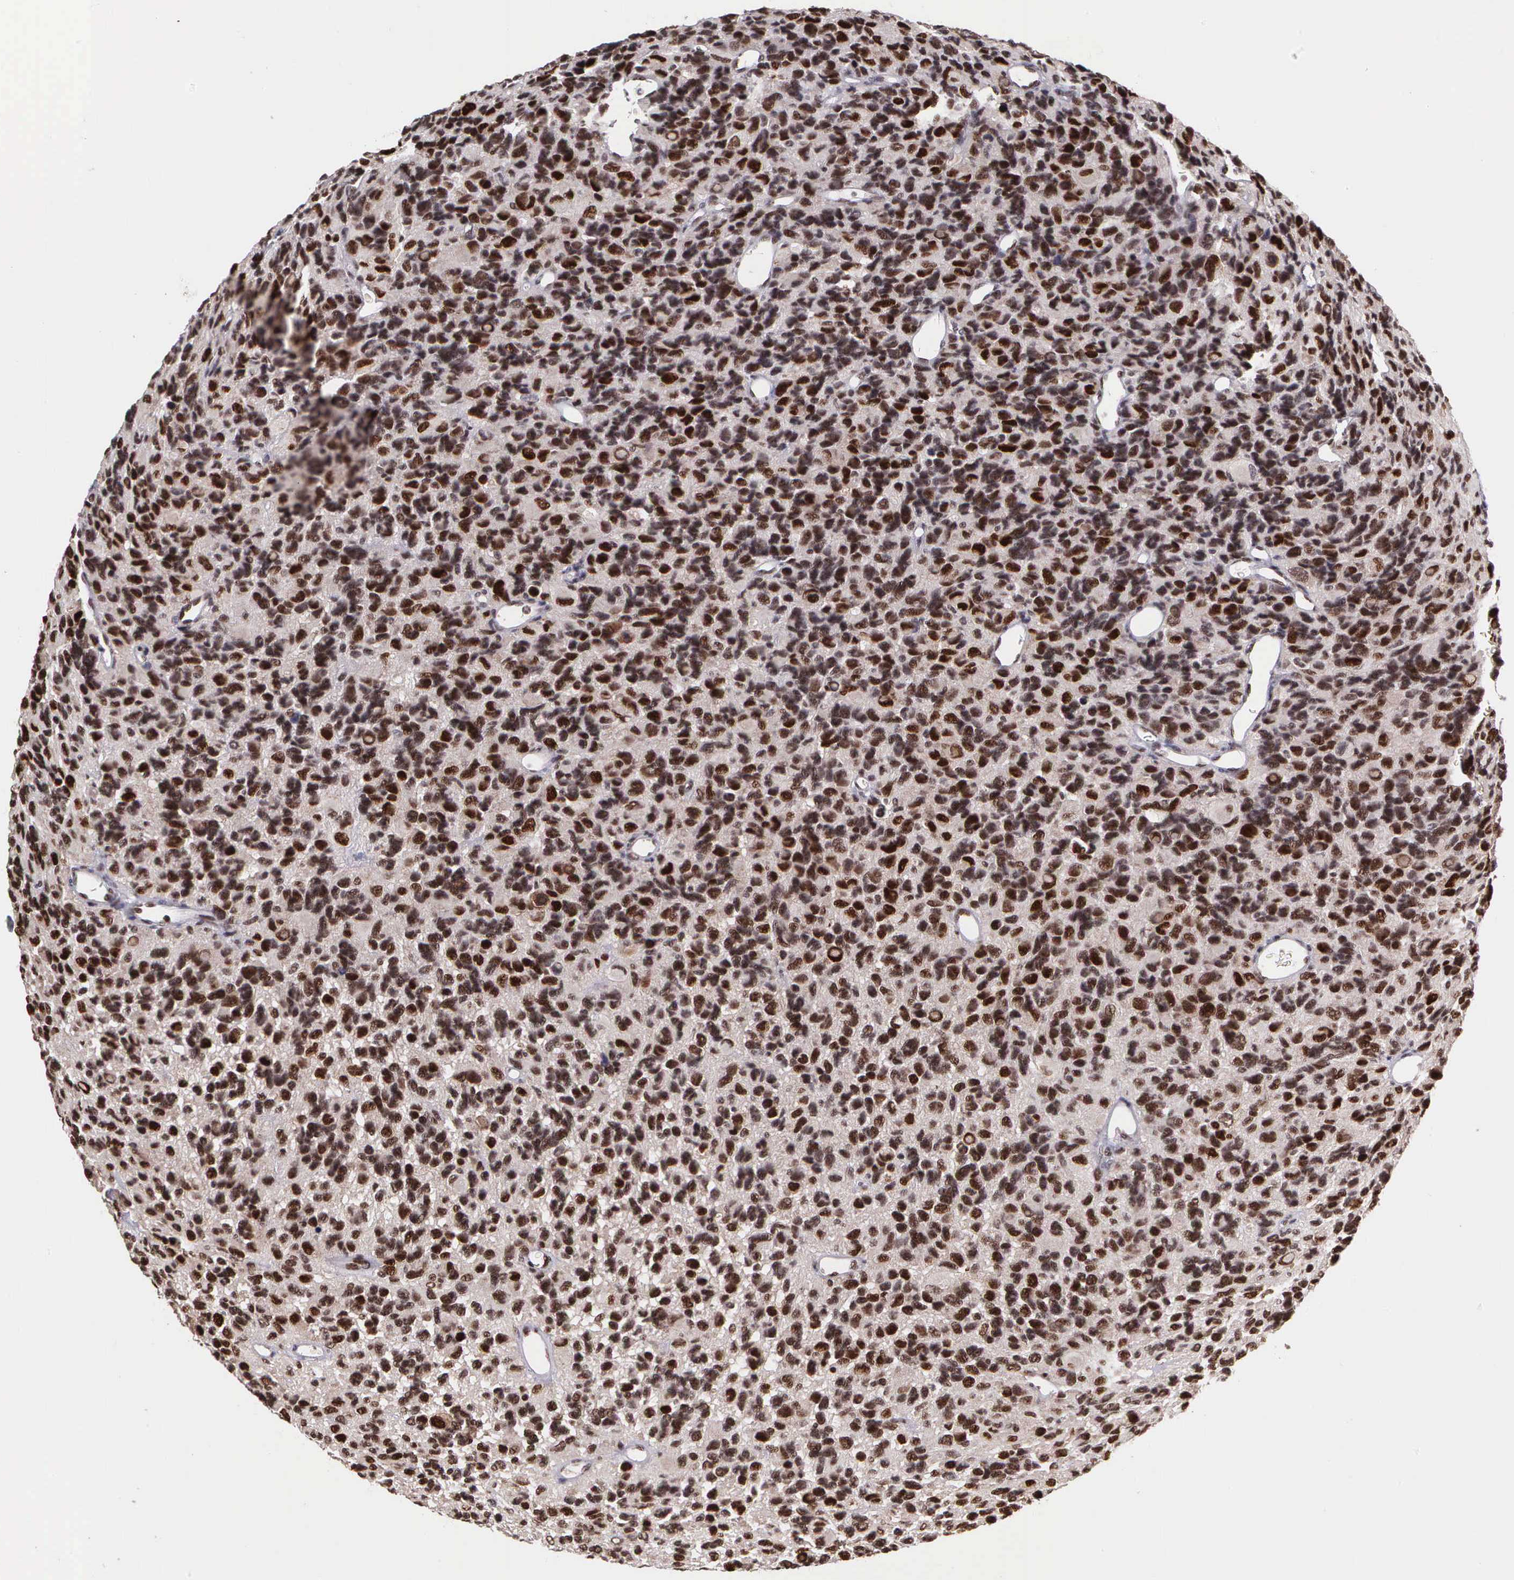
{"staining": {"intensity": "strong", "quantity": ">75%", "location": "cytoplasmic/membranous,nuclear"}, "tissue": "glioma", "cell_type": "Tumor cells", "image_type": "cancer", "snomed": [{"axis": "morphology", "description": "Glioma, malignant, High grade"}, {"axis": "topography", "description": "Brain"}], "caption": "Protein staining by immunohistochemistry shows strong cytoplasmic/membranous and nuclear expression in approximately >75% of tumor cells in glioma.", "gene": "UBR7", "patient": {"sex": "male", "age": 77}}